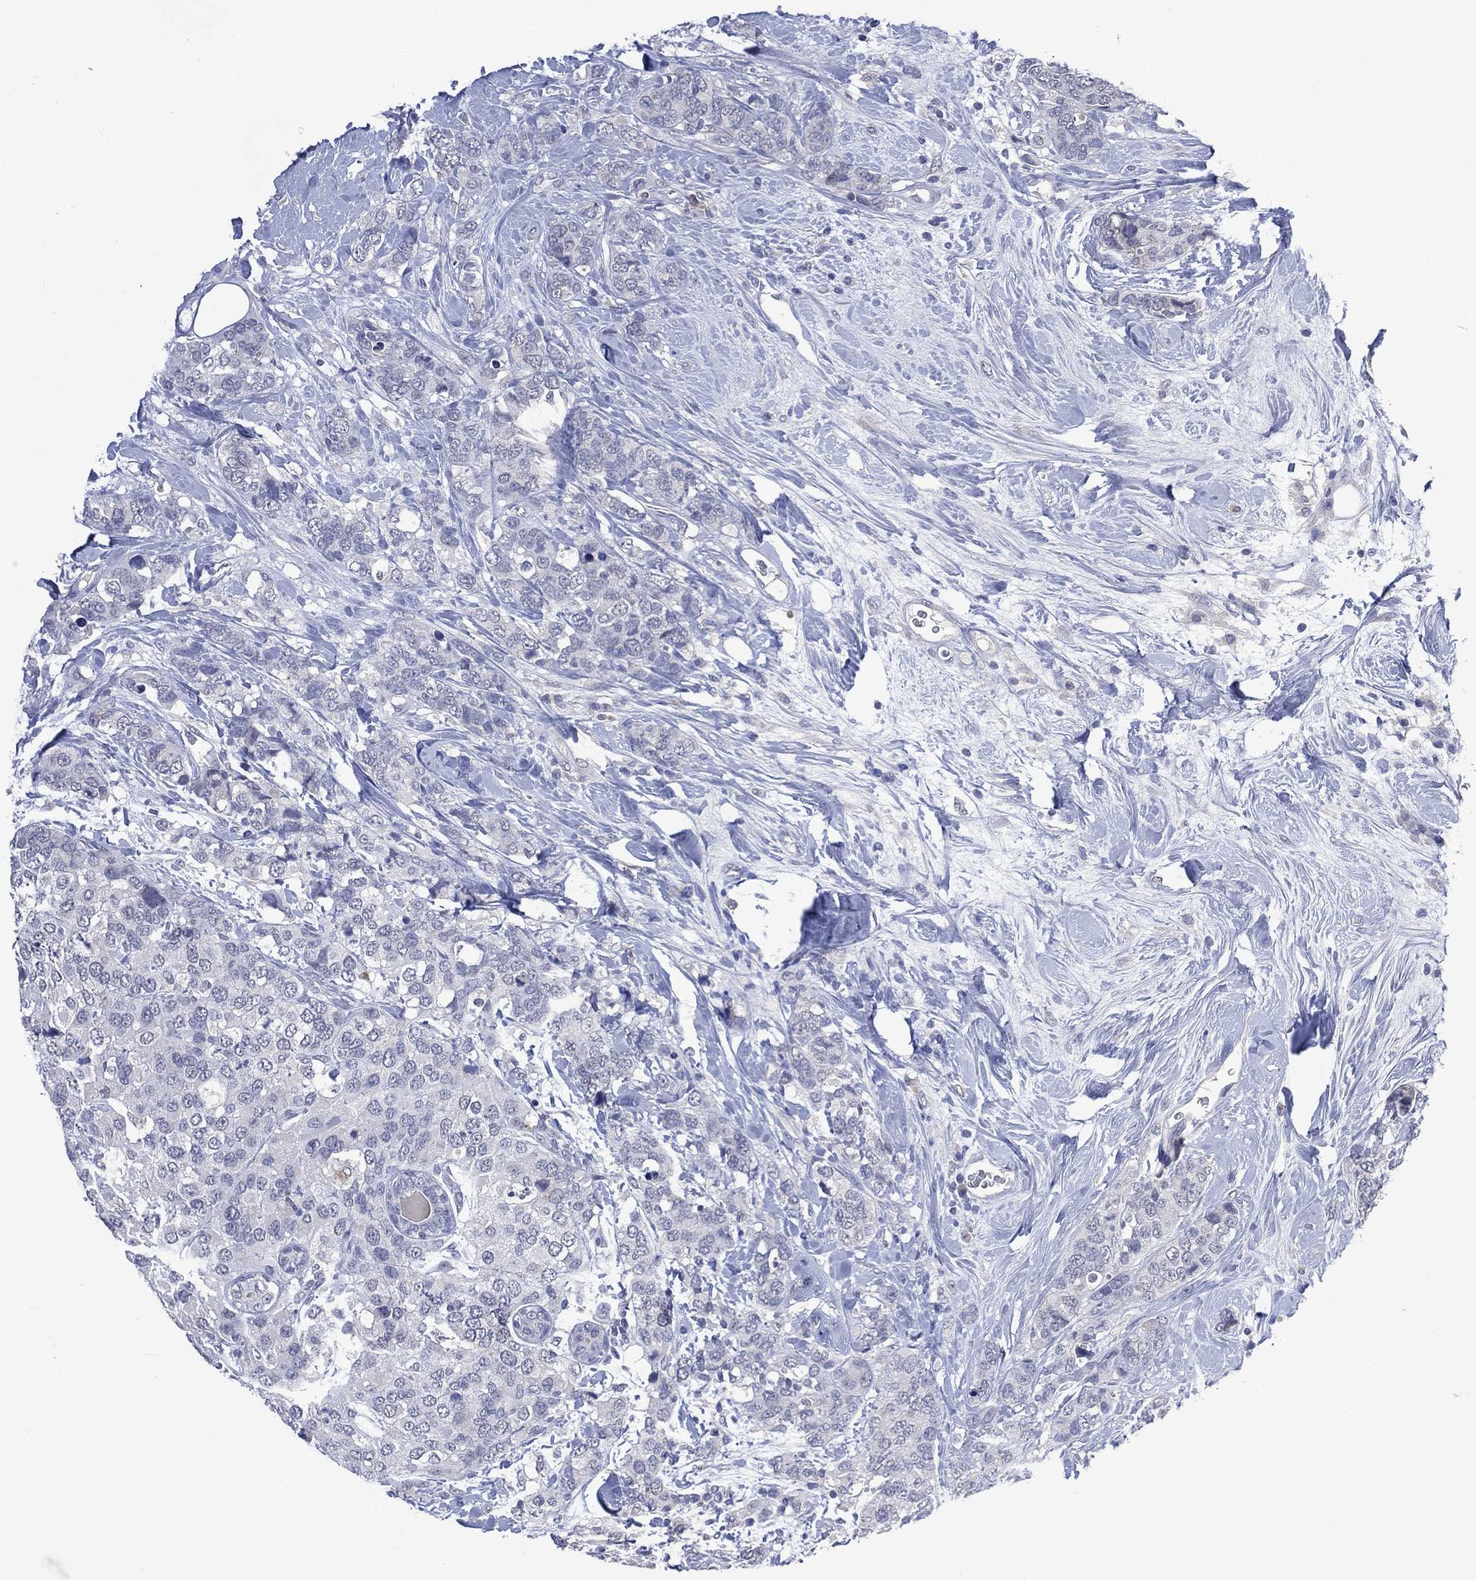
{"staining": {"intensity": "negative", "quantity": "none", "location": "none"}, "tissue": "breast cancer", "cell_type": "Tumor cells", "image_type": "cancer", "snomed": [{"axis": "morphology", "description": "Lobular carcinoma"}, {"axis": "topography", "description": "Breast"}], "caption": "The immunohistochemistry histopathology image has no significant positivity in tumor cells of breast cancer (lobular carcinoma) tissue.", "gene": "ASB10", "patient": {"sex": "female", "age": 59}}